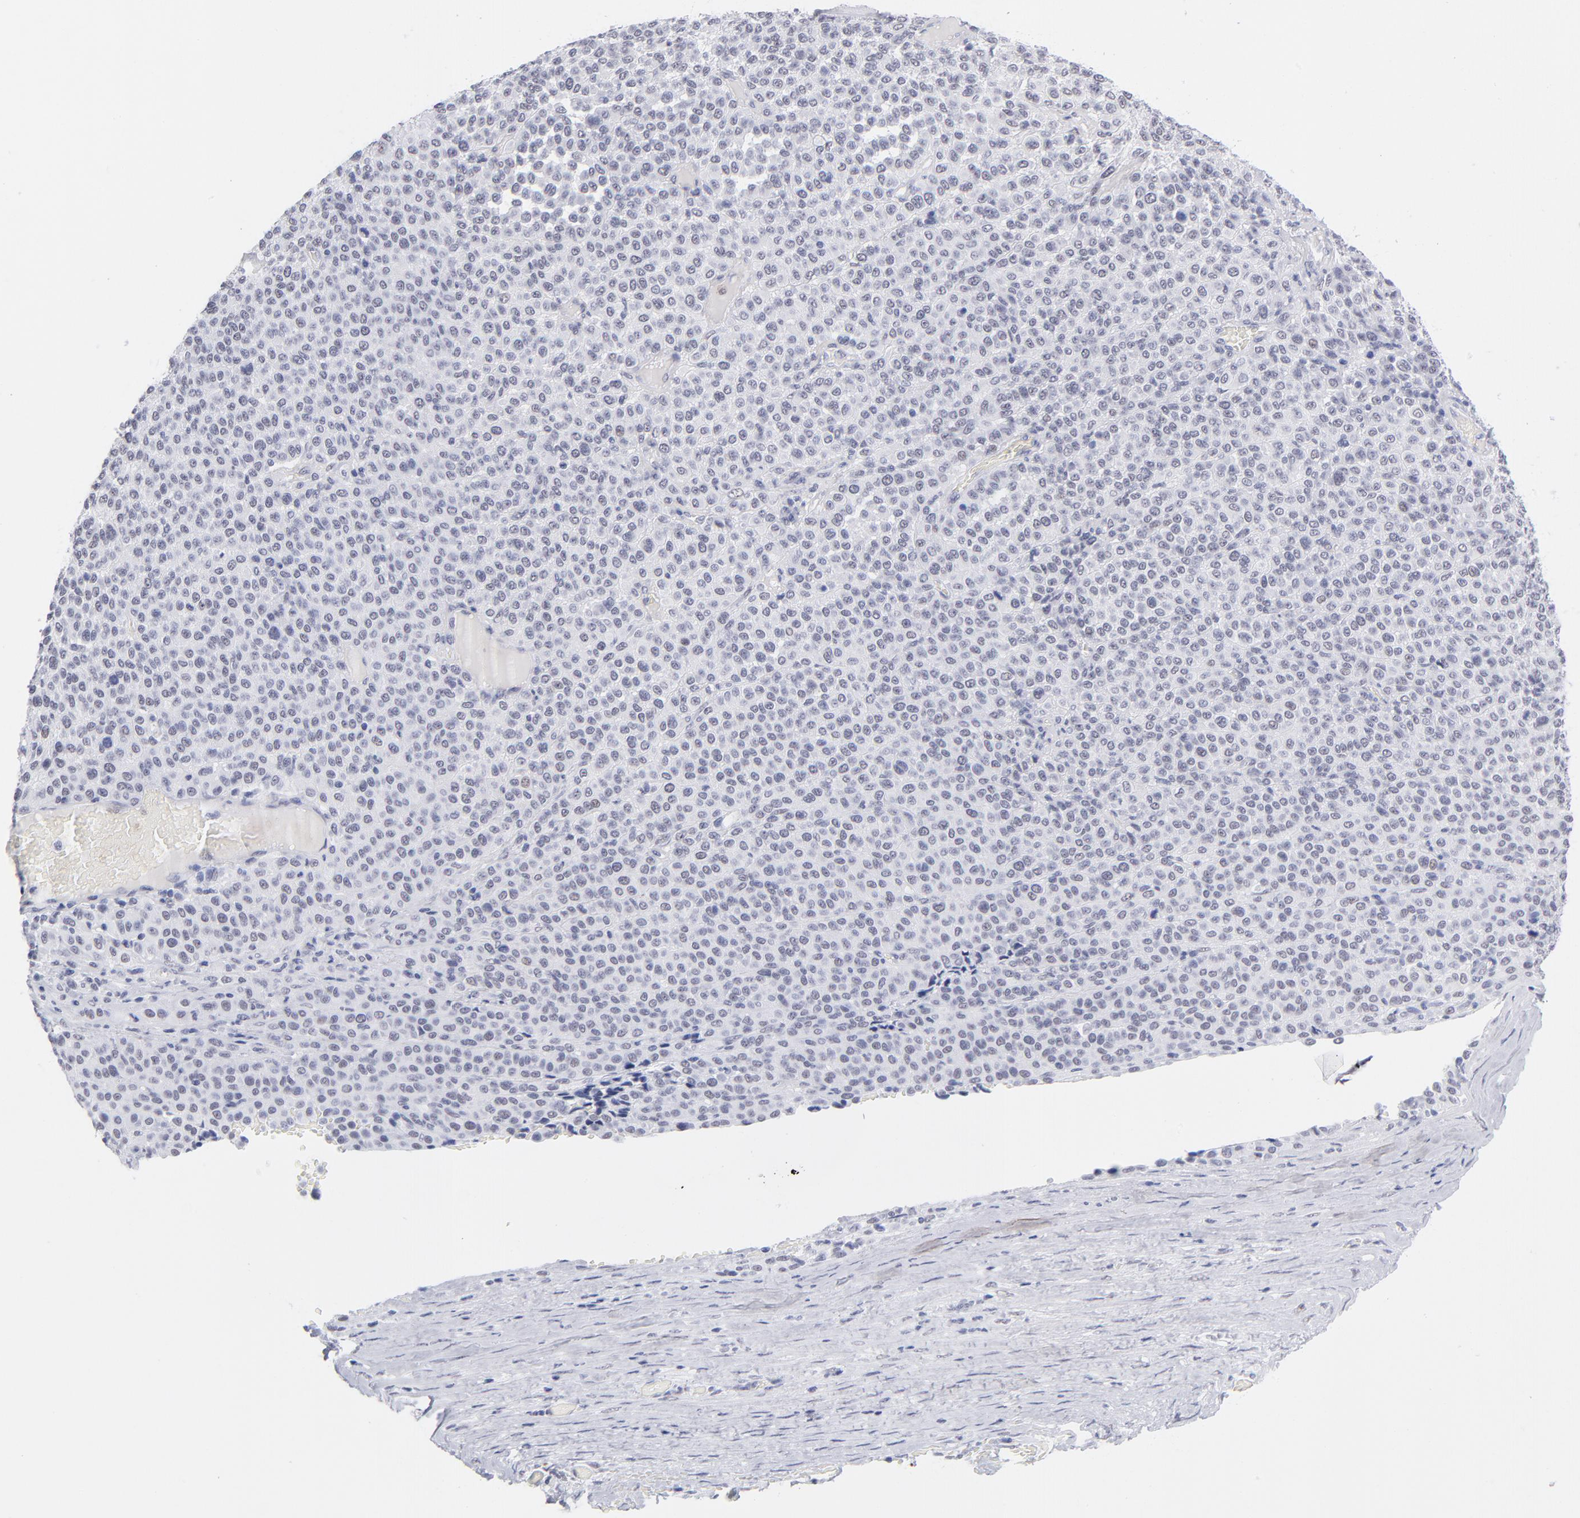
{"staining": {"intensity": "negative", "quantity": "none", "location": "none"}, "tissue": "melanoma", "cell_type": "Tumor cells", "image_type": "cancer", "snomed": [{"axis": "morphology", "description": "Malignant melanoma, Metastatic site"}, {"axis": "topography", "description": "Pancreas"}], "caption": "There is no significant positivity in tumor cells of malignant melanoma (metastatic site).", "gene": "SNRPB", "patient": {"sex": "female", "age": 30}}